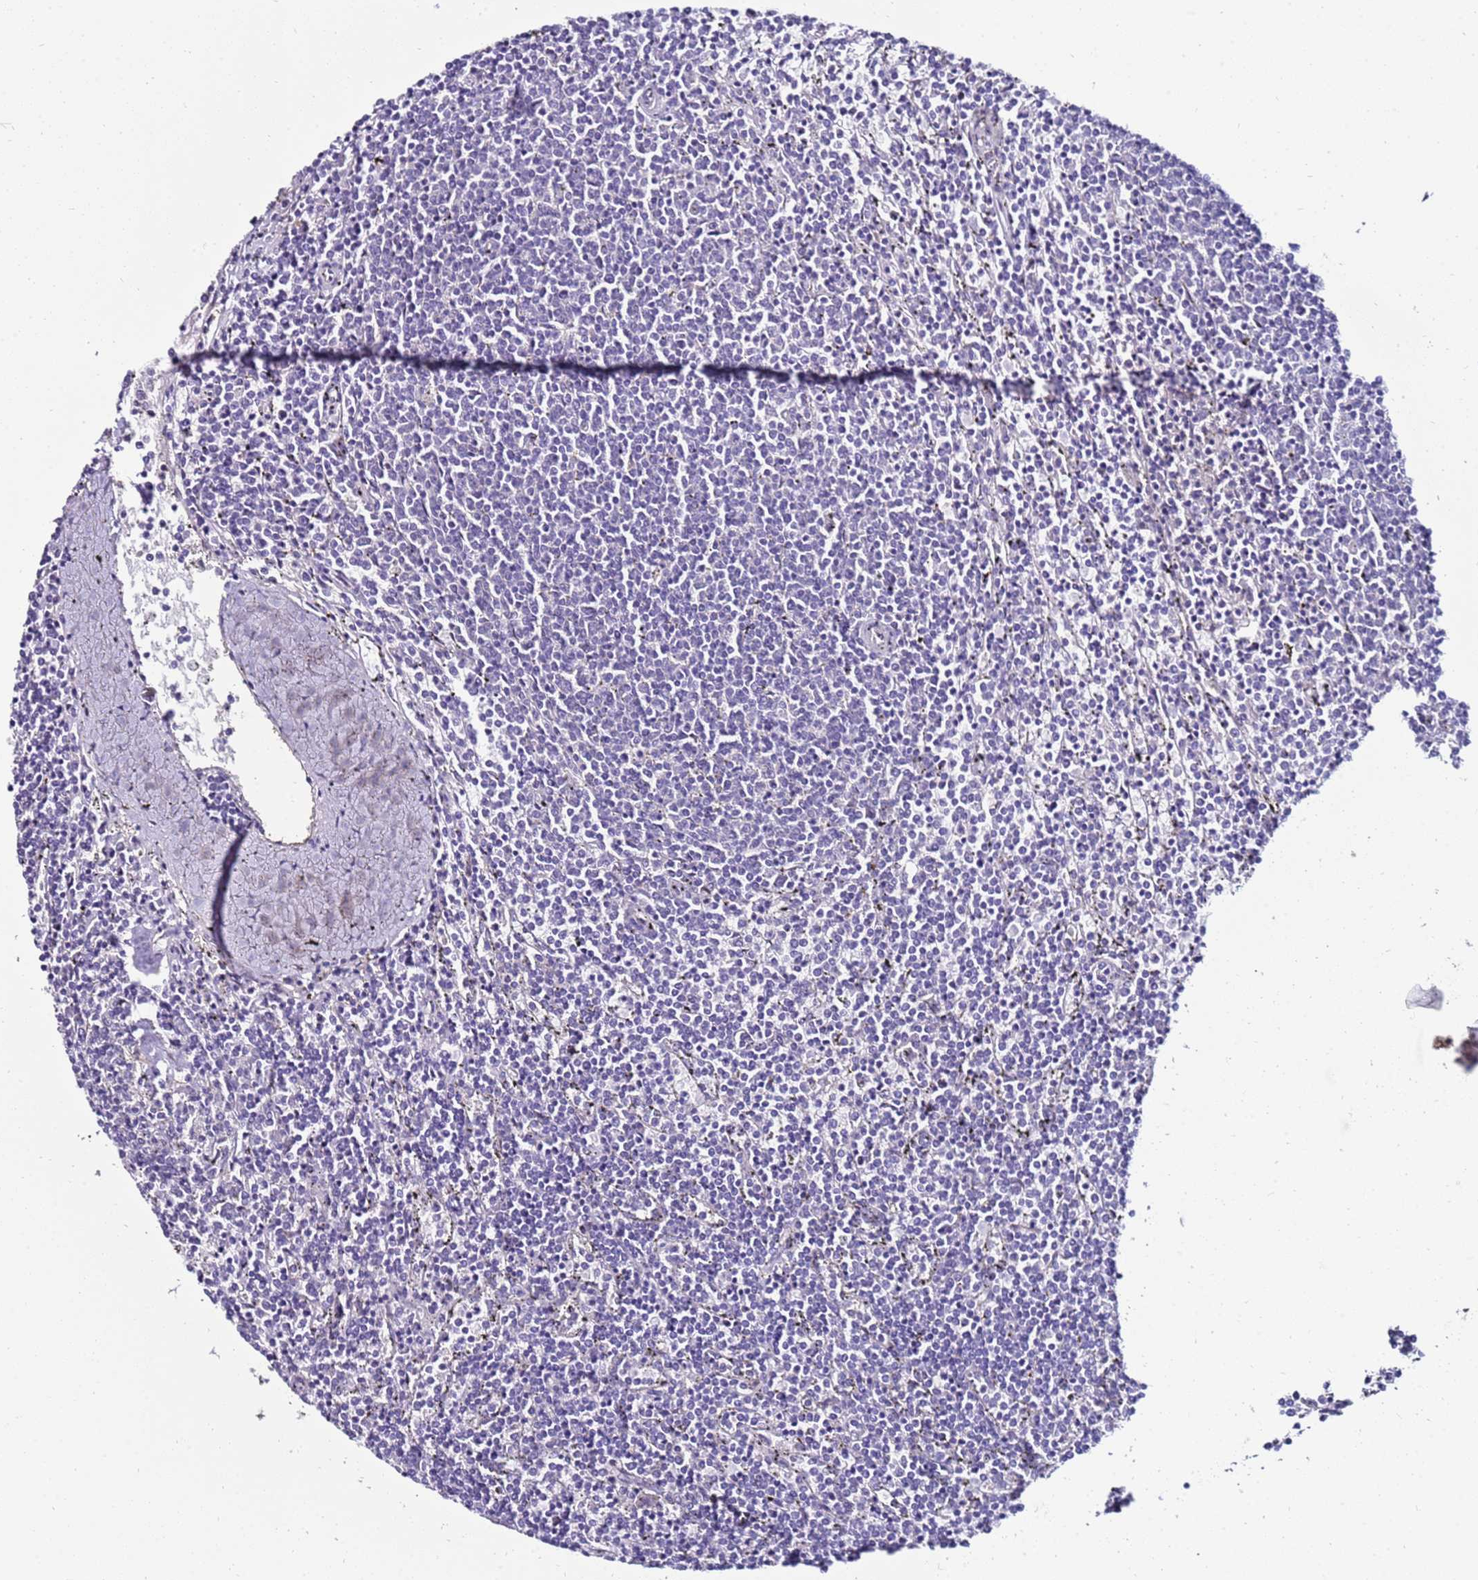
{"staining": {"intensity": "negative", "quantity": "none", "location": "none"}, "tissue": "lymphoma", "cell_type": "Tumor cells", "image_type": "cancer", "snomed": [{"axis": "morphology", "description": "Malignant lymphoma, non-Hodgkin's type, Low grade"}, {"axis": "topography", "description": "Spleen"}], "caption": "There is no significant staining in tumor cells of lymphoma.", "gene": "GPN3", "patient": {"sex": "female", "age": 50}}